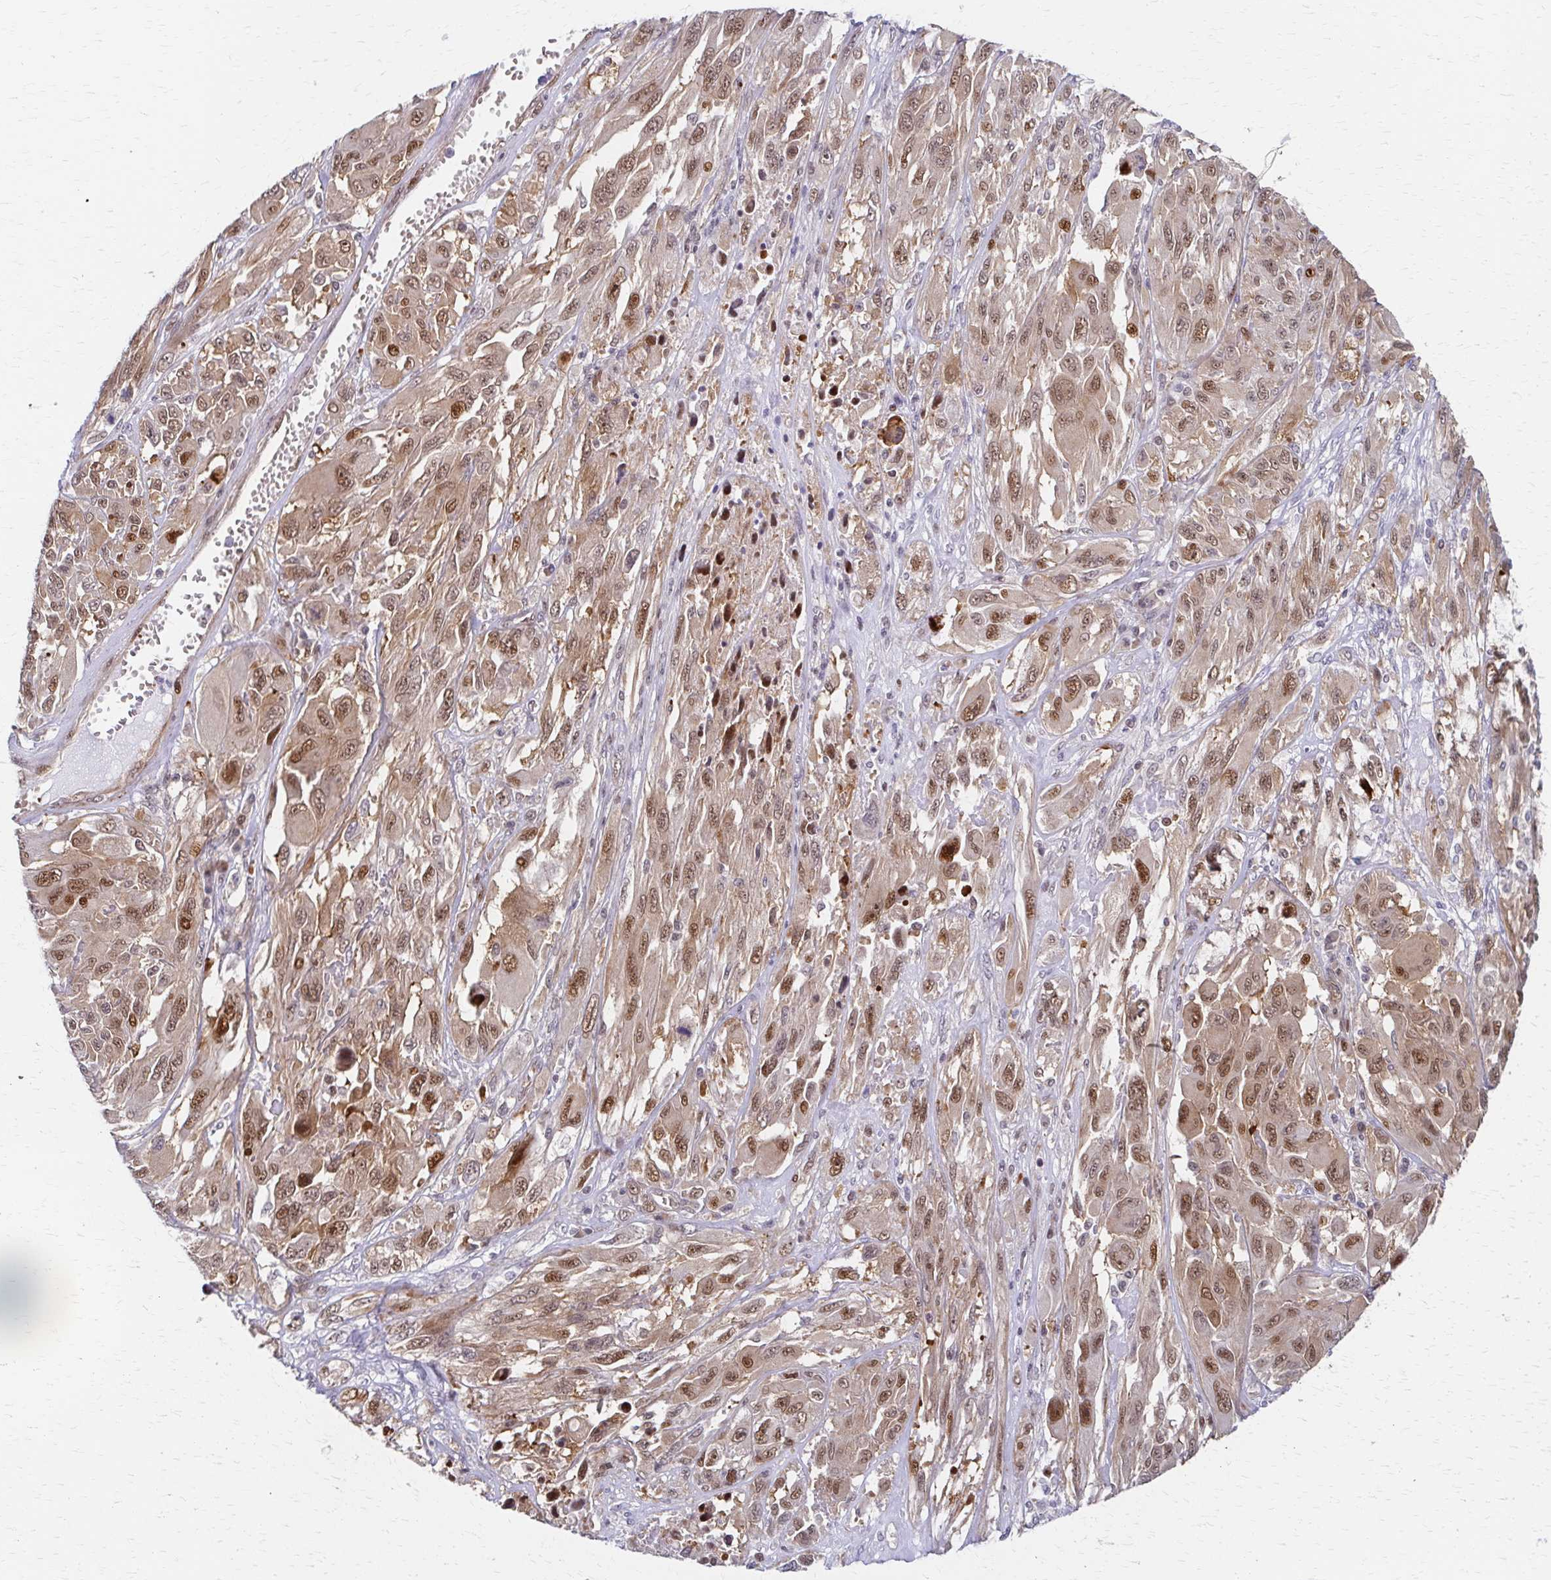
{"staining": {"intensity": "moderate", "quantity": ">75%", "location": "cytoplasmic/membranous,nuclear"}, "tissue": "melanoma", "cell_type": "Tumor cells", "image_type": "cancer", "snomed": [{"axis": "morphology", "description": "Malignant melanoma, NOS"}, {"axis": "topography", "description": "Skin"}], "caption": "Immunohistochemistry (IHC) photomicrograph of malignant melanoma stained for a protein (brown), which shows medium levels of moderate cytoplasmic/membranous and nuclear expression in approximately >75% of tumor cells.", "gene": "PSMD7", "patient": {"sex": "female", "age": 91}}